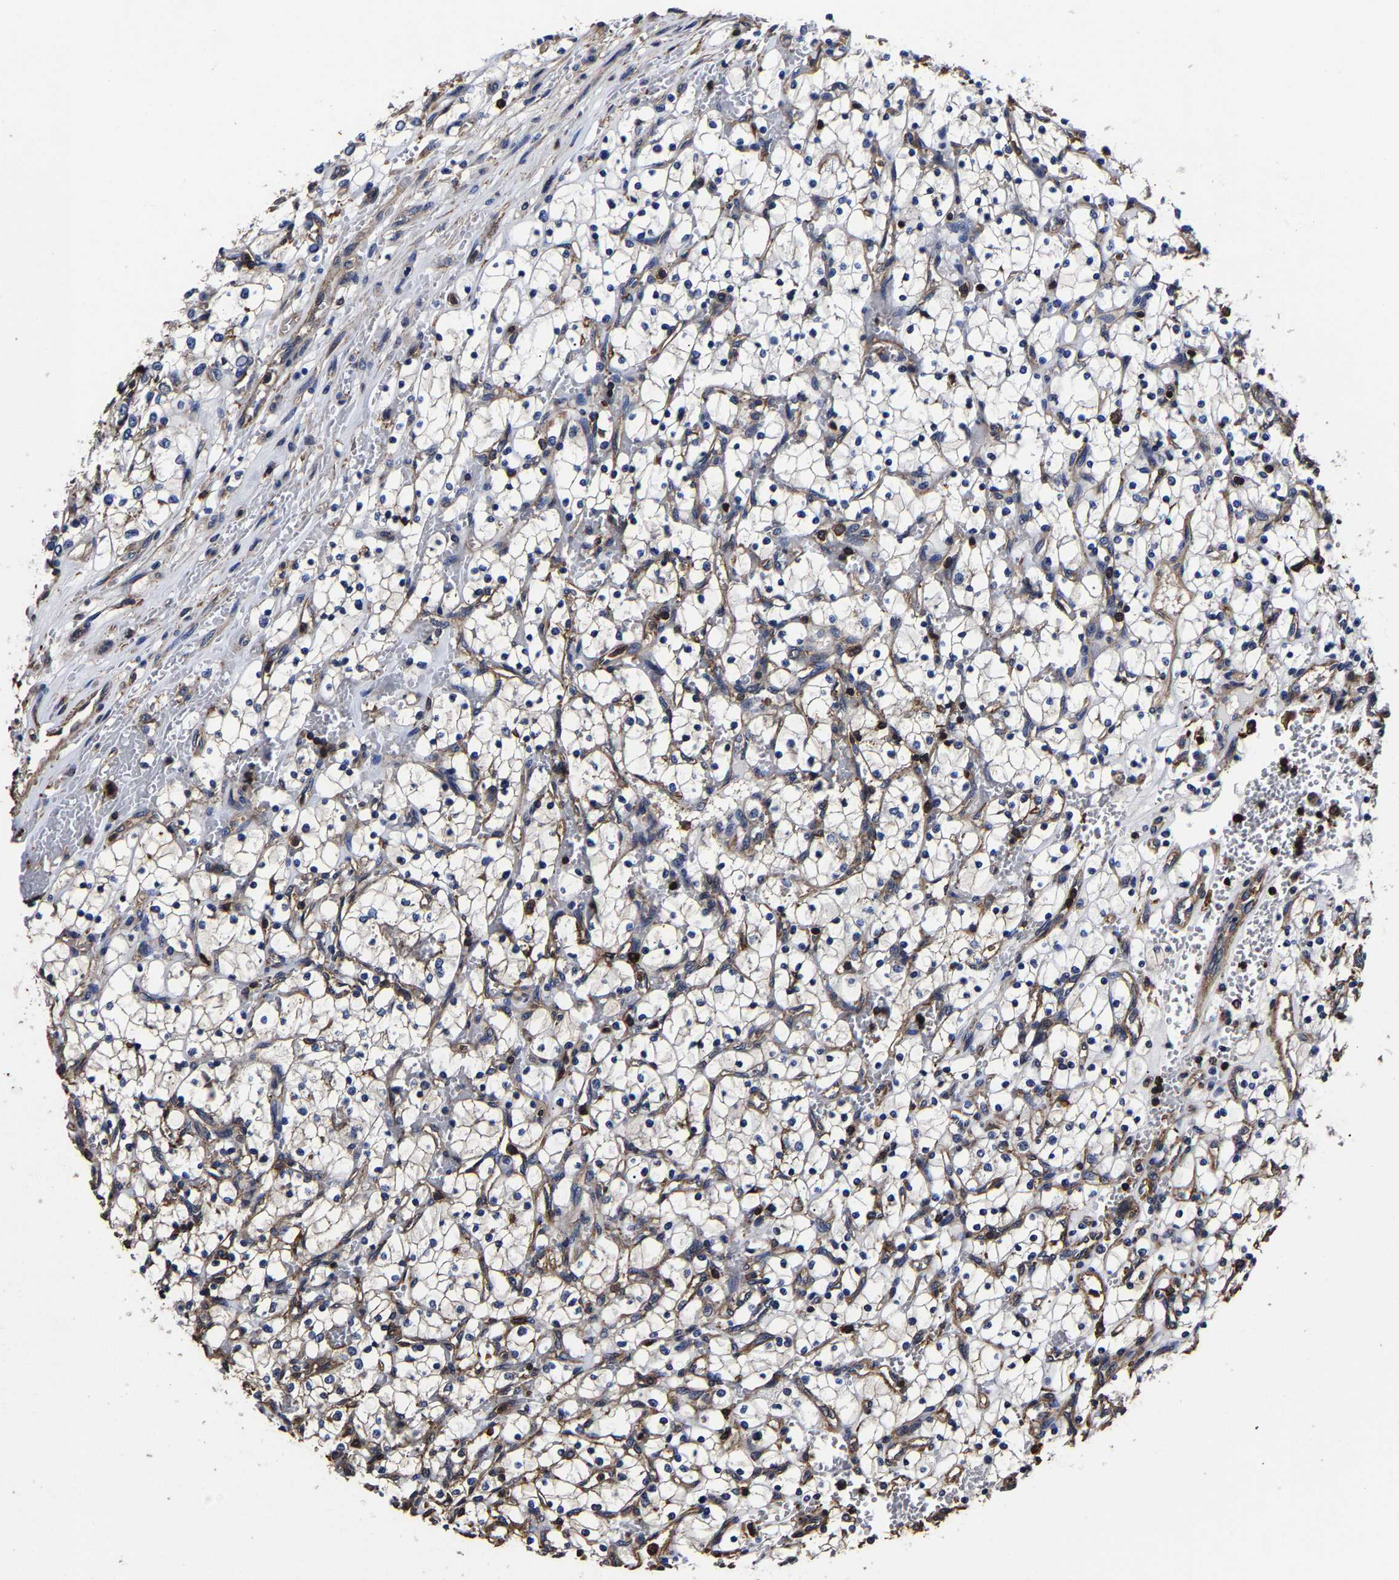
{"staining": {"intensity": "weak", "quantity": "25%-75%", "location": "cytoplasmic/membranous"}, "tissue": "renal cancer", "cell_type": "Tumor cells", "image_type": "cancer", "snomed": [{"axis": "morphology", "description": "Adenocarcinoma, NOS"}, {"axis": "topography", "description": "Kidney"}], "caption": "A high-resolution photomicrograph shows IHC staining of adenocarcinoma (renal), which exhibits weak cytoplasmic/membranous staining in approximately 25%-75% of tumor cells.", "gene": "SSH3", "patient": {"sex": "female", "age": 69}}